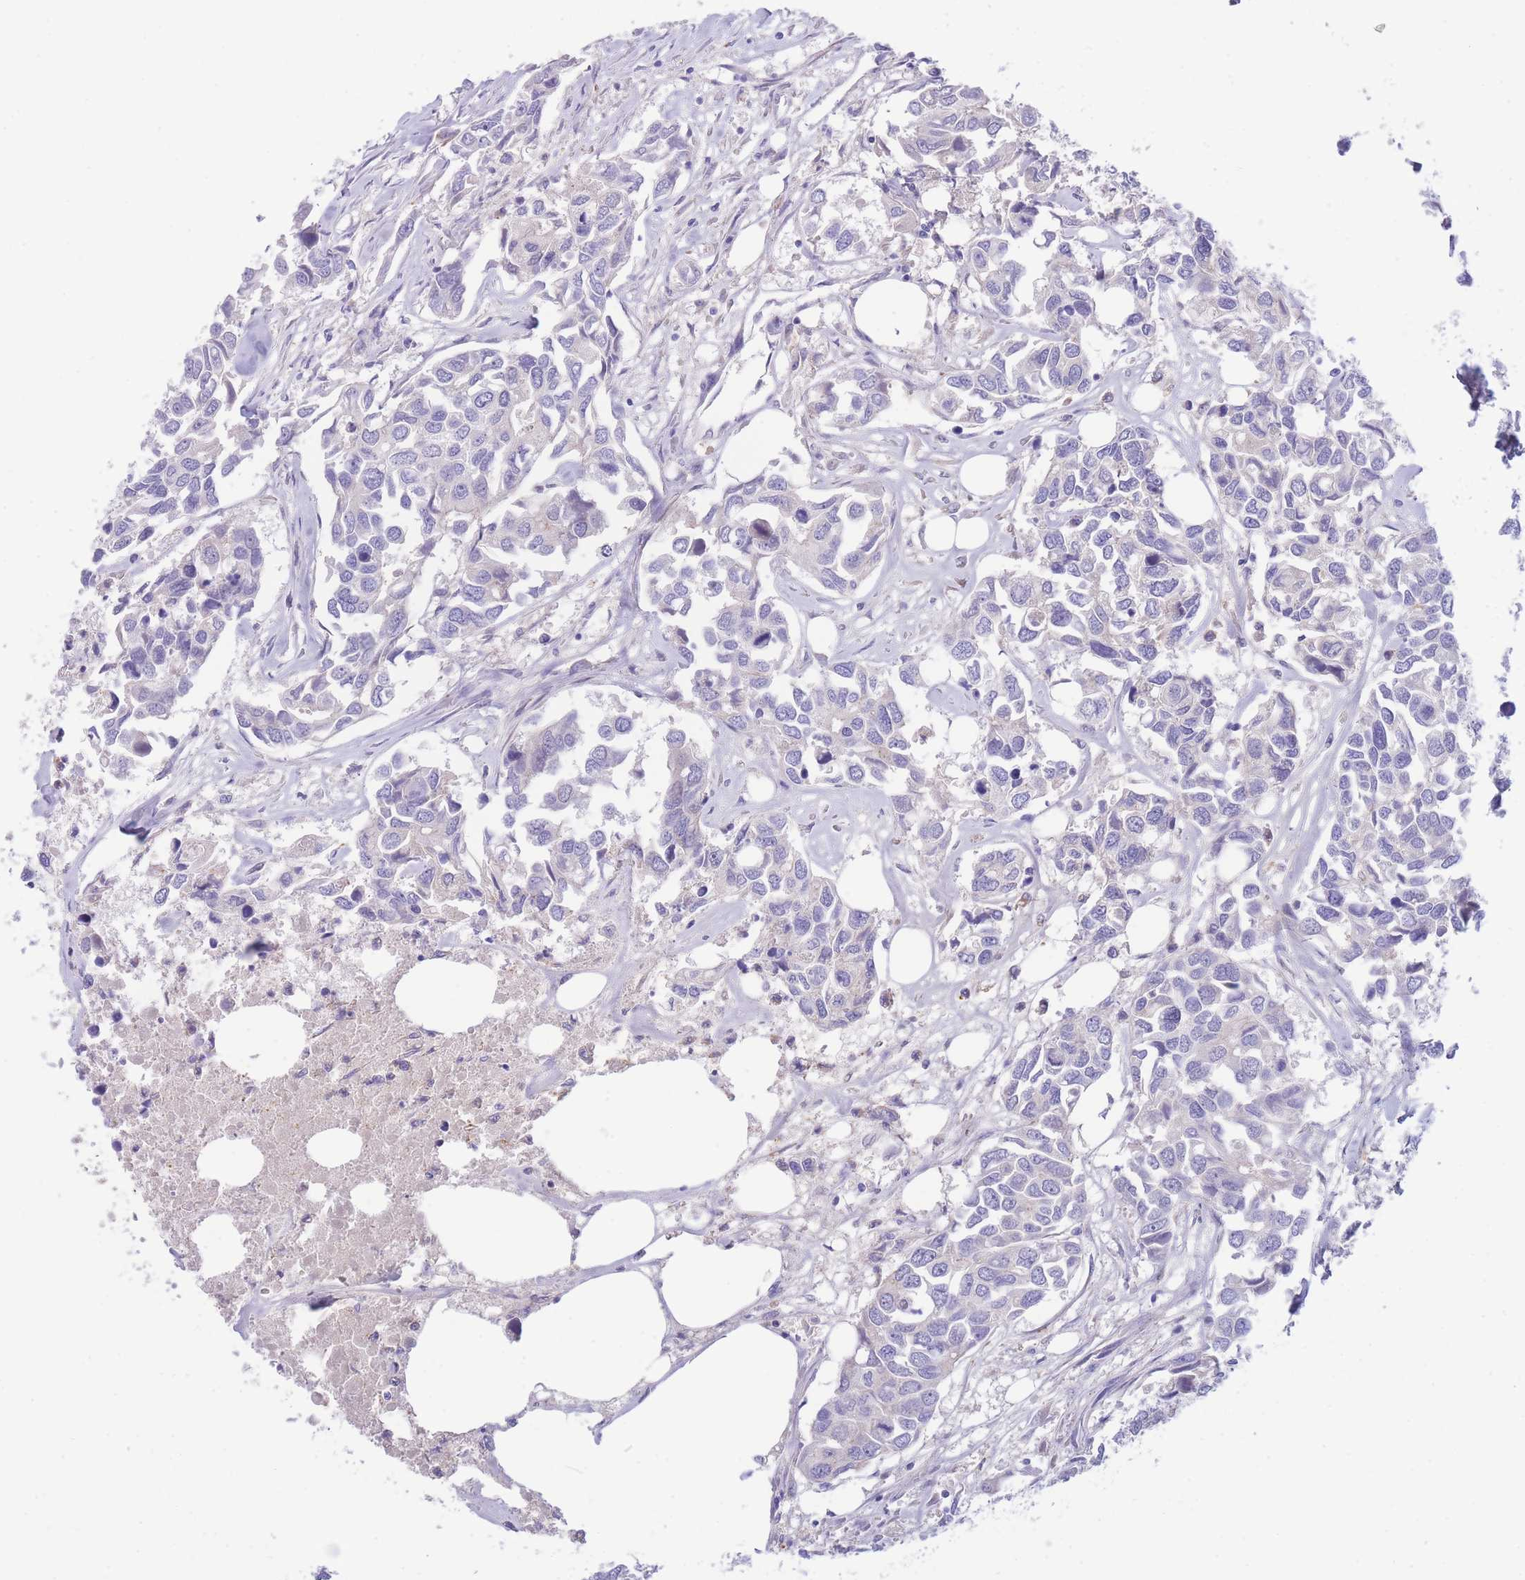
{"staining": {"intensity": "negative", "quantity": "none", "location": "none"}, "tissue": "breast cancer", "cell_type": "Tumor cells", "image_type": "cancer", "snomed": [{"axis": "morphology", "description": "Duct carcinoma"}, {"axis": "topography", "description": "Breast"}], "caption": "Tumor cells are negative for protein expression in human intraductal carcinoma (breast).", "gene": "PCDHB3", "patient": {"sex": "female", "age": 83}}